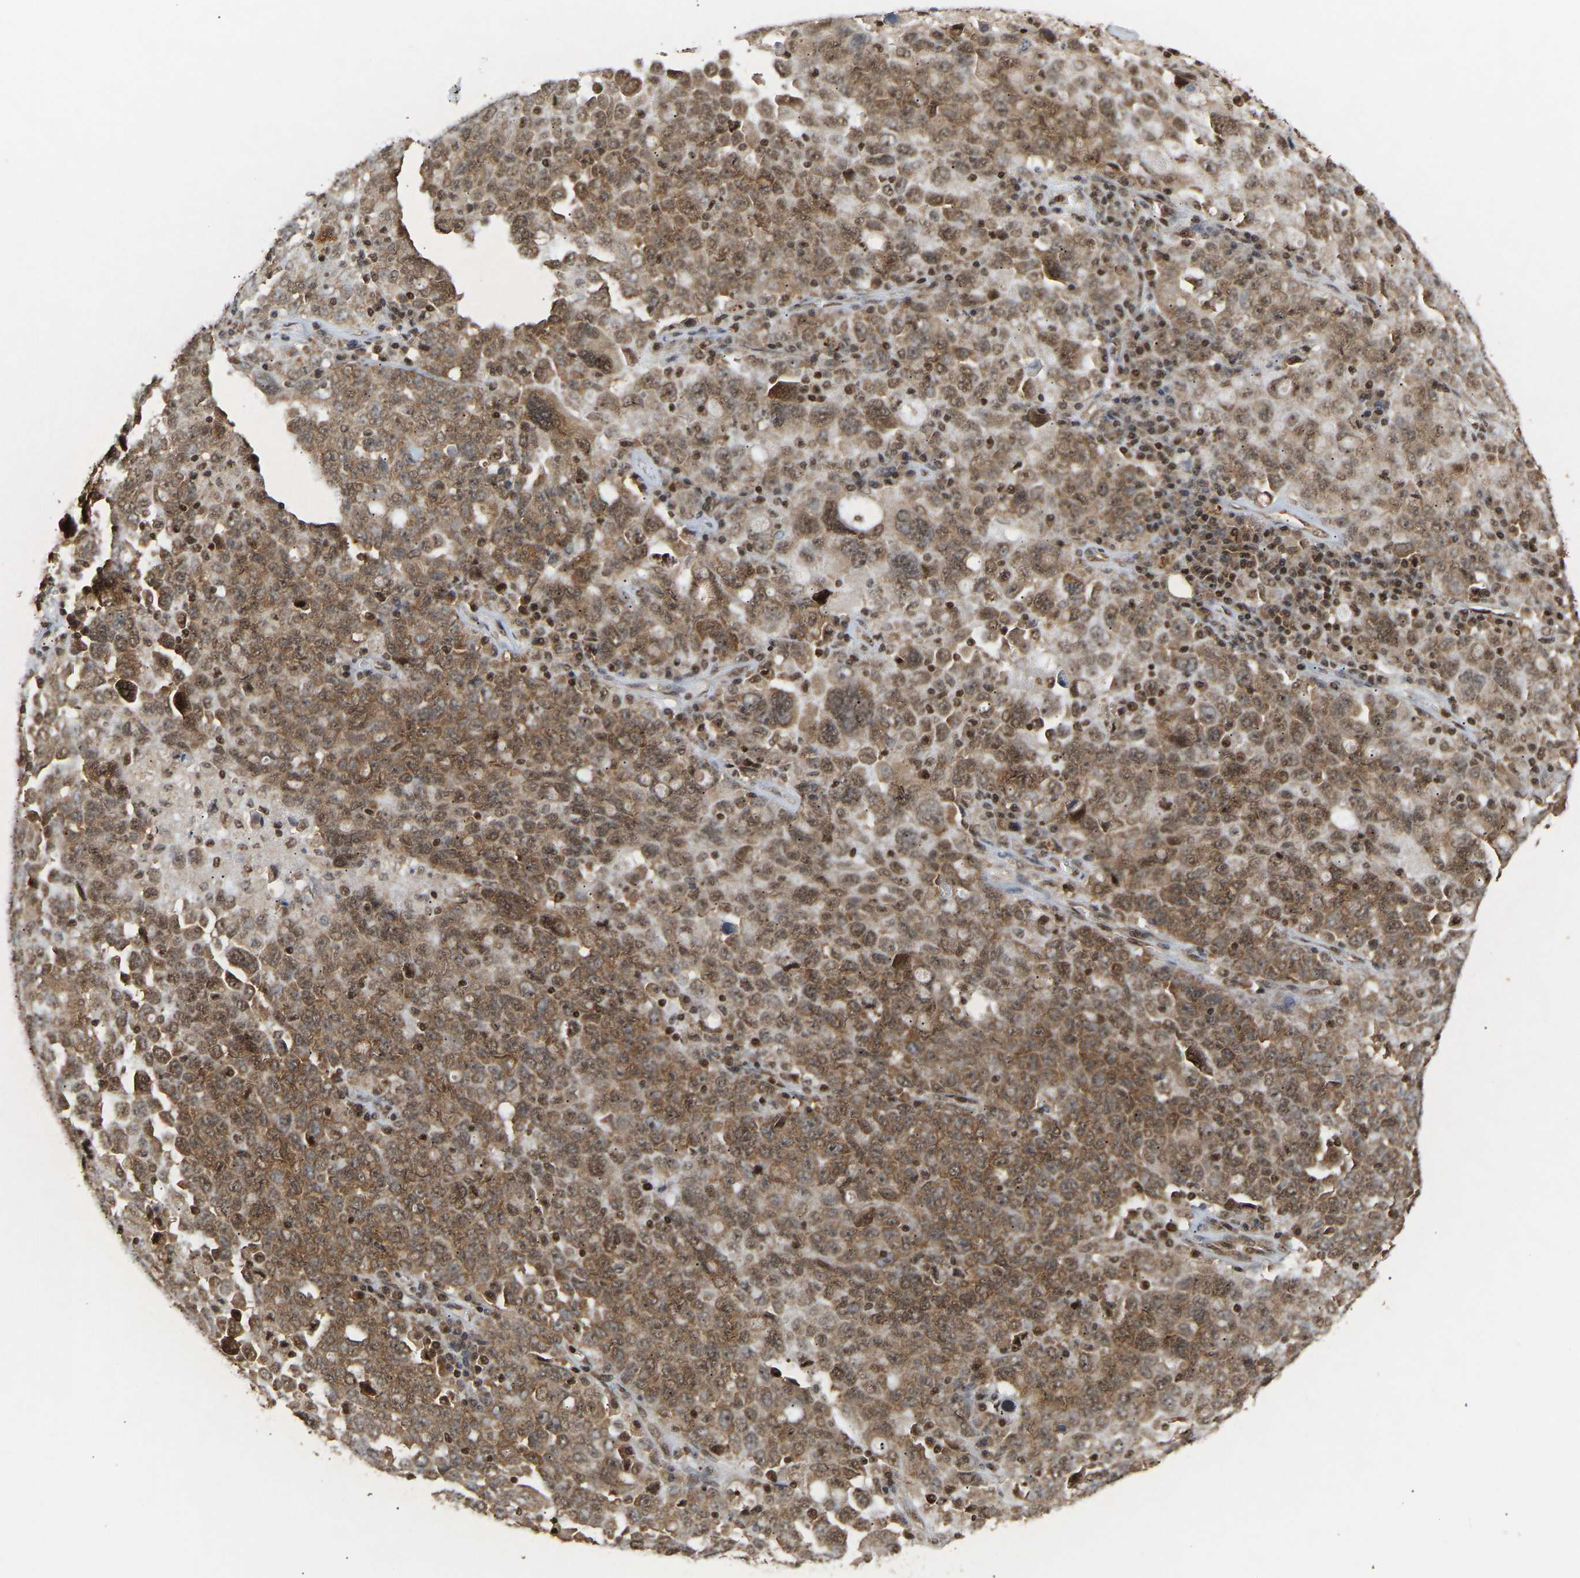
{"staining": {"intensity": "moderate", "quantity": ">75%", "location": "cytoplasmic/membranous,nuclear"}, "tissue": "ovarian cancer", "cell_type": "Tumor cells", "image_type": "cancer", "snomed": [{"axis": "morphology", "description": "Carcinoma, endometroid"}, {"axis": "topography", "description": "Ovary"}], "caption": "About >75% of tumor cells in ovarian cancer exhibit moderate cytoplasmic/membranous and nuclear protein positivity as visualized by brown immunohistochemical staining.", "gene": "ALYREF", "patient": {"sex": "female", "age": 62}}